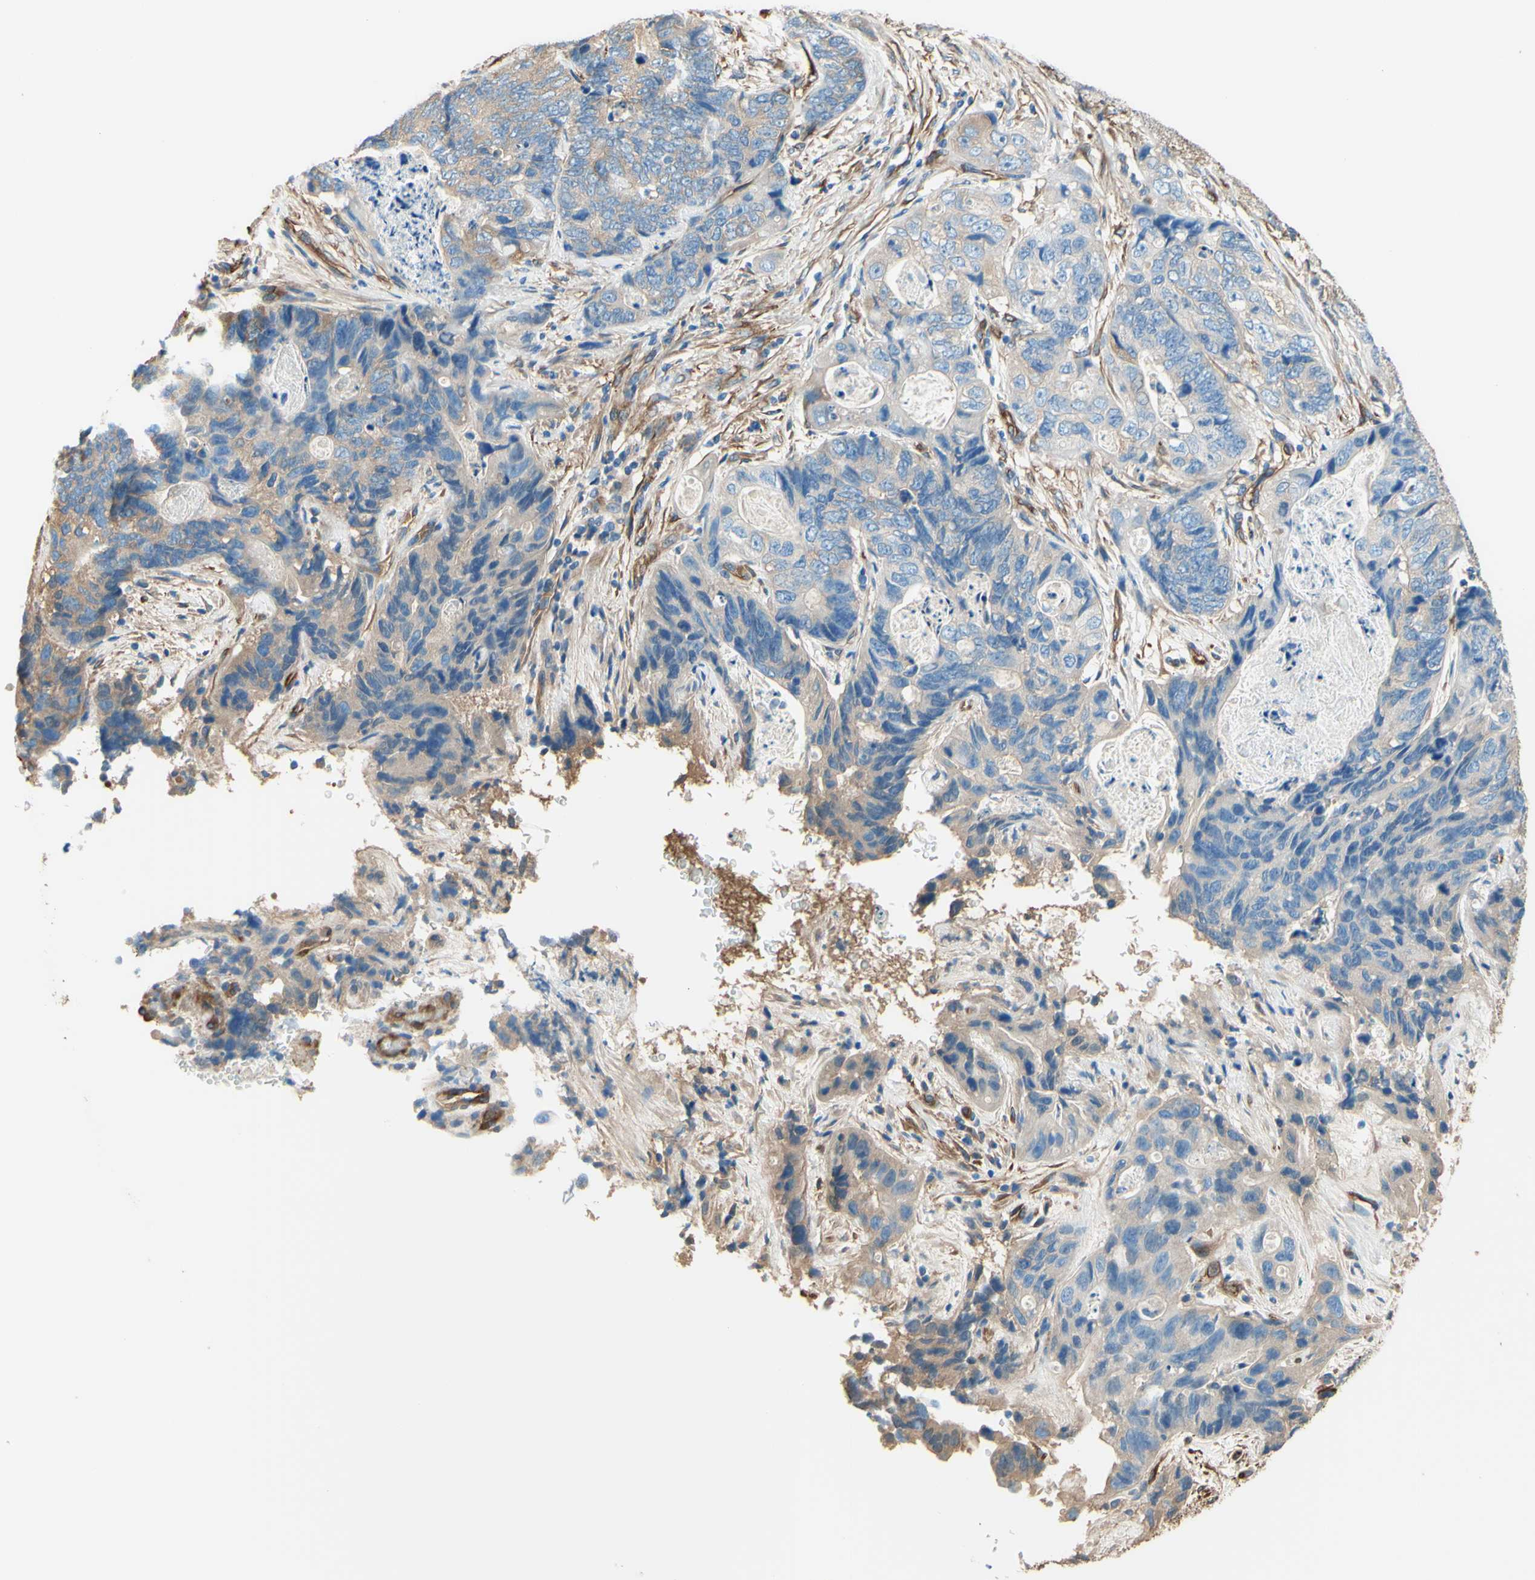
{"staining": {"intensity": "negative", "quantity": "none", "location": "none"}, "tissue": "stomach cancer", "cell_type": "Tumor cells", "image_type": "cancer", "snomed": [{"axis": "morphology", "description": "Adenocarcinoma, NOS"}, {"axis": "topography", "description": "Stomach"}], "caption": "A high-resolution histopathology image shows immunohistochemistry staining of stomach cancer, which displays no significant staining in tumor cells. Nuclei are stained in blue.", "gene": "DPYSL3", "patient": {"sex": "female", "age": 89}}